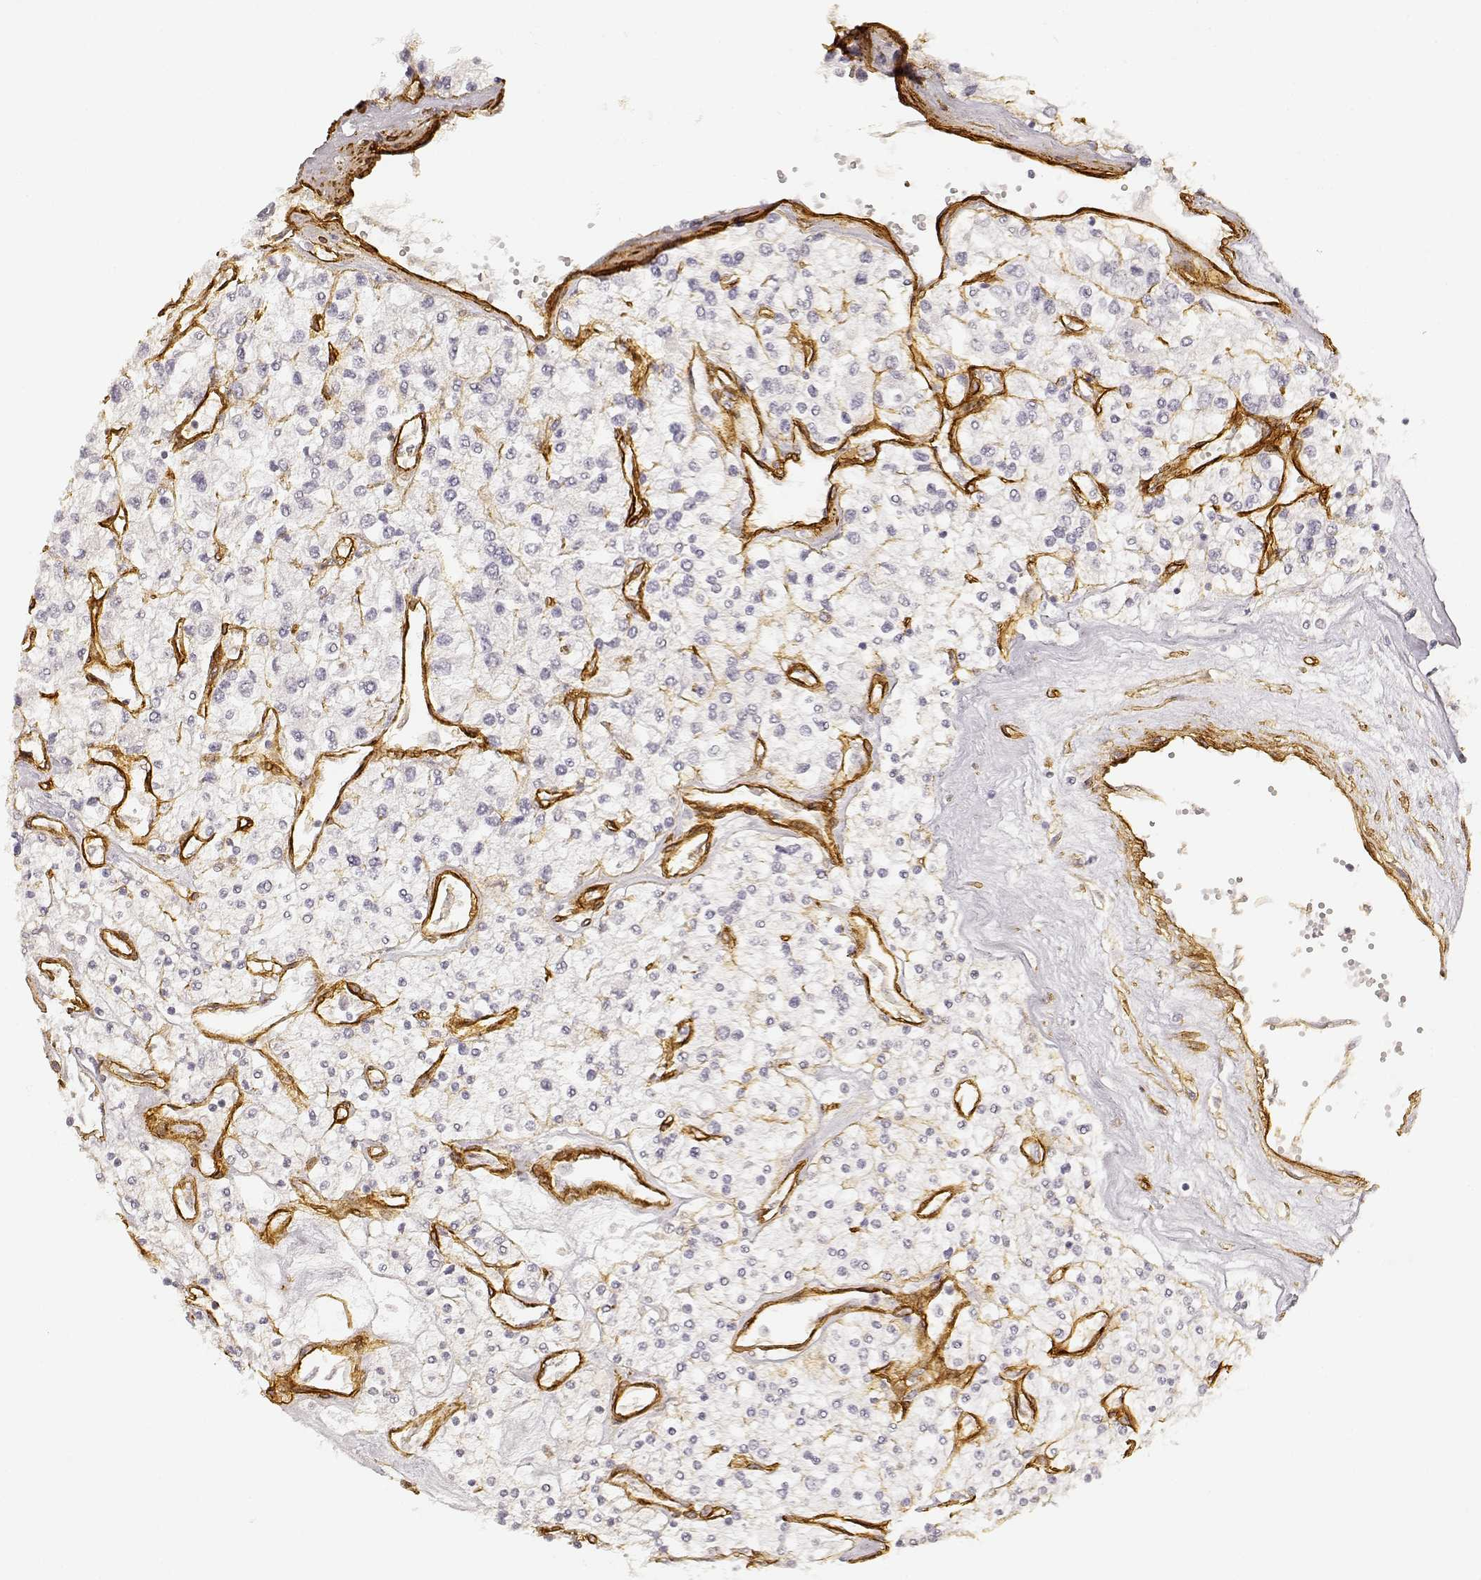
{"staining": {"intensity": "negative", "quantity": "none", "location": "none"}, "tissue": "renal cancer", "cell_type": "Tumor cells", "image_type": "cancer", "snomed": [{"axis": "morphology", "description": "Adenocarcinoma, NOS"}, {"axis": "topography", "description": "Kidney"}], "caption": "Tumor cells show no significant expression in renal adenocarcinoma.", "gene": "LAMA4", "patient": {"sex": "male", "age": 80}}